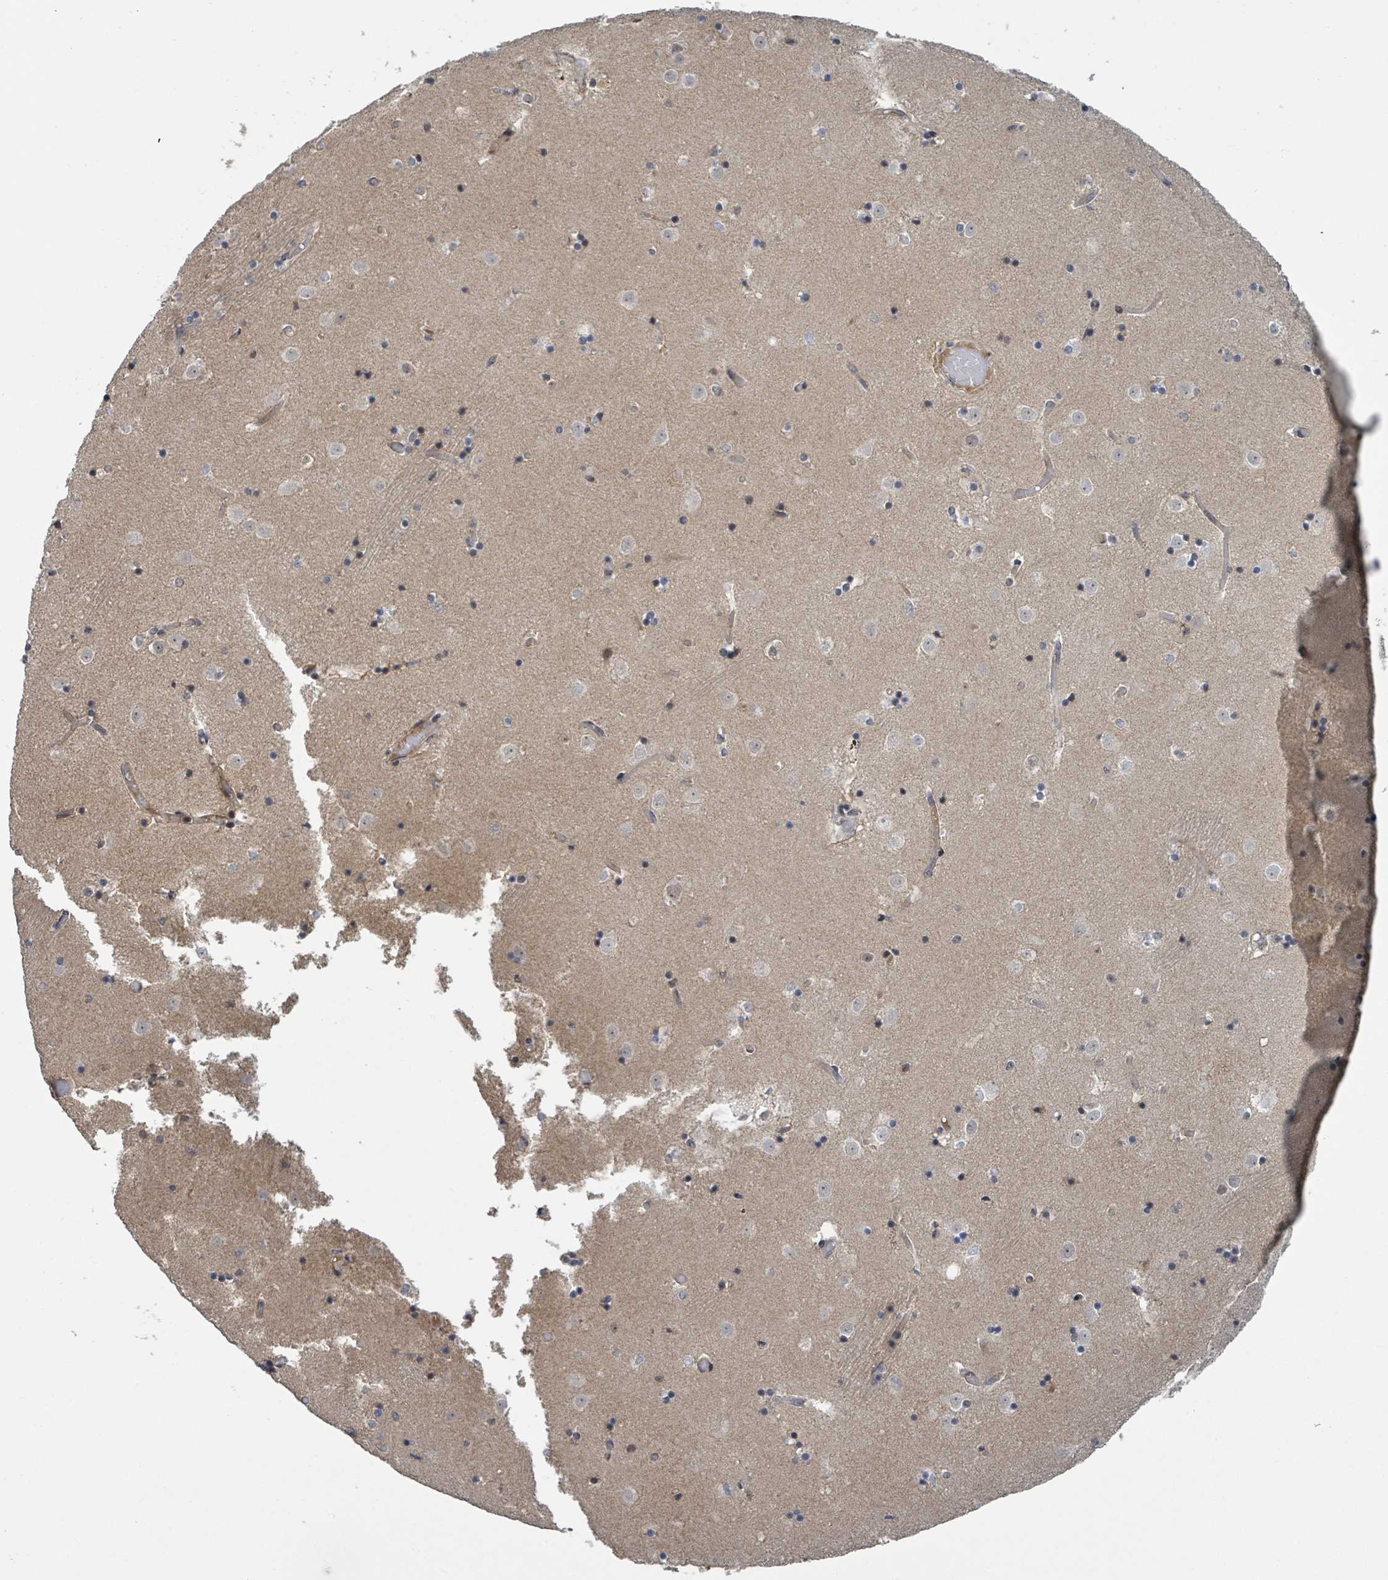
{"staining": {"intensity": "weak", "quantity": "<25%", "location": "cytoplasmic/membranous"}, "tissue": "caudate", "cell_type": "Glial cells", "image_type": "normal", "snomed": [{"axis": "morphology", "description": "Normal tissue, NOS"}, {"axis": "topography", "description": "Lateral ventricle wall"}], "caption": "High power microscopy micrograph of an immunohistochemistry (IHC) micrograph of unremarkable caudate, revealing no significant staining in glial cells.", "gene": "ZBTB14", "patient": {"sex": "female", "age": 52}}